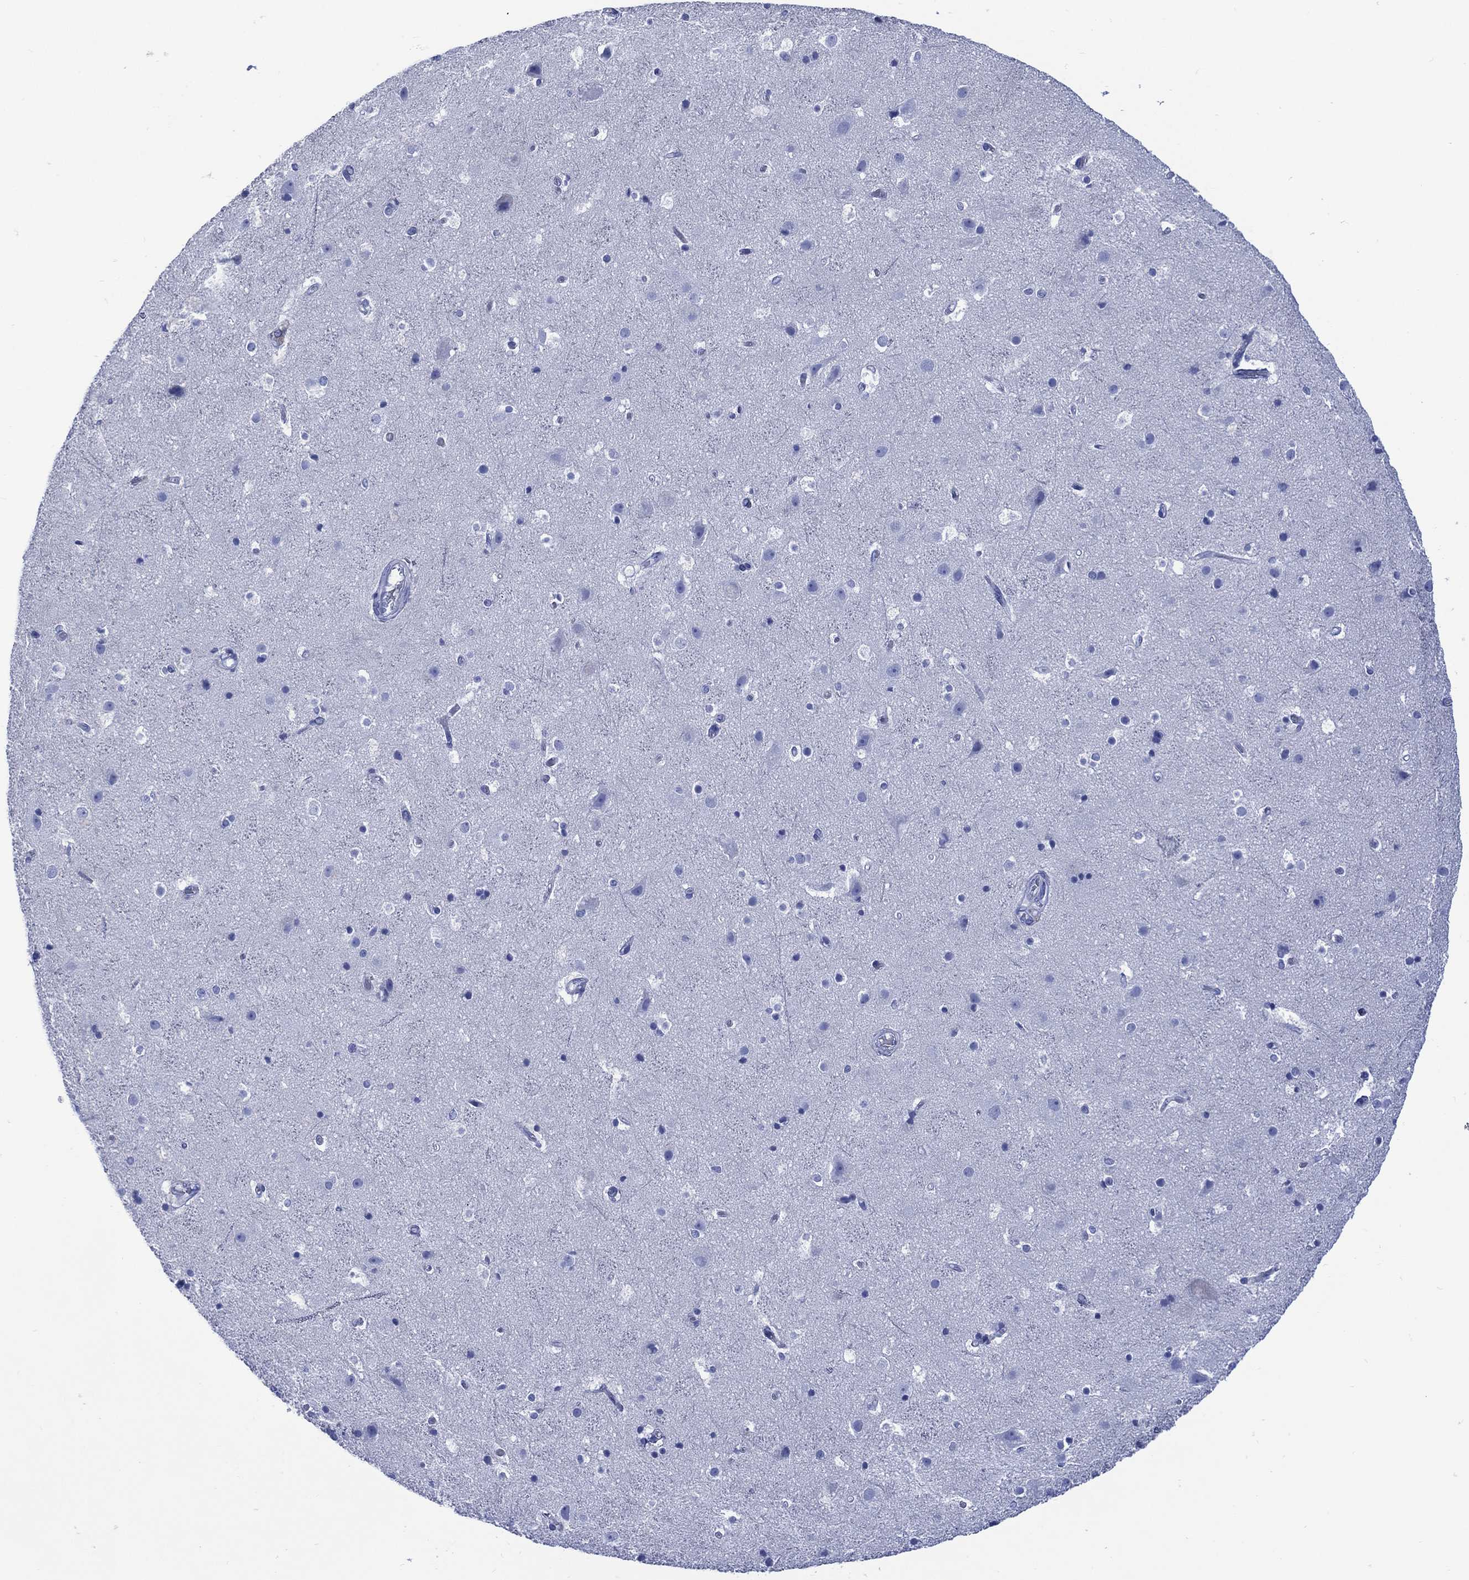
{"staining": {"intensity": "negative", "quantity": "none", "location": "none"}, "tissue": "cerebral cortex", "cell_type": "Endothelial cells", "image_type": "normal", "snomed": [{"axis": "morphology", "description": "Normal tissue, NOS"}, {"axis": "topography", "description": "Cerebral cortex"}], "caption": "Protein analysis of unremarkable cerebral cortex demonstrates no significant staining in endothelial cells. Brightfield microscopy of immunohistochemistry (IHC) stained with DAB (3,3'-diaminobenzidine) (brown) and hematoxylin (blue), captured at high magnification.", "gene": "SHCBP1L", "patient": {"sex": "female", "age": 52}}